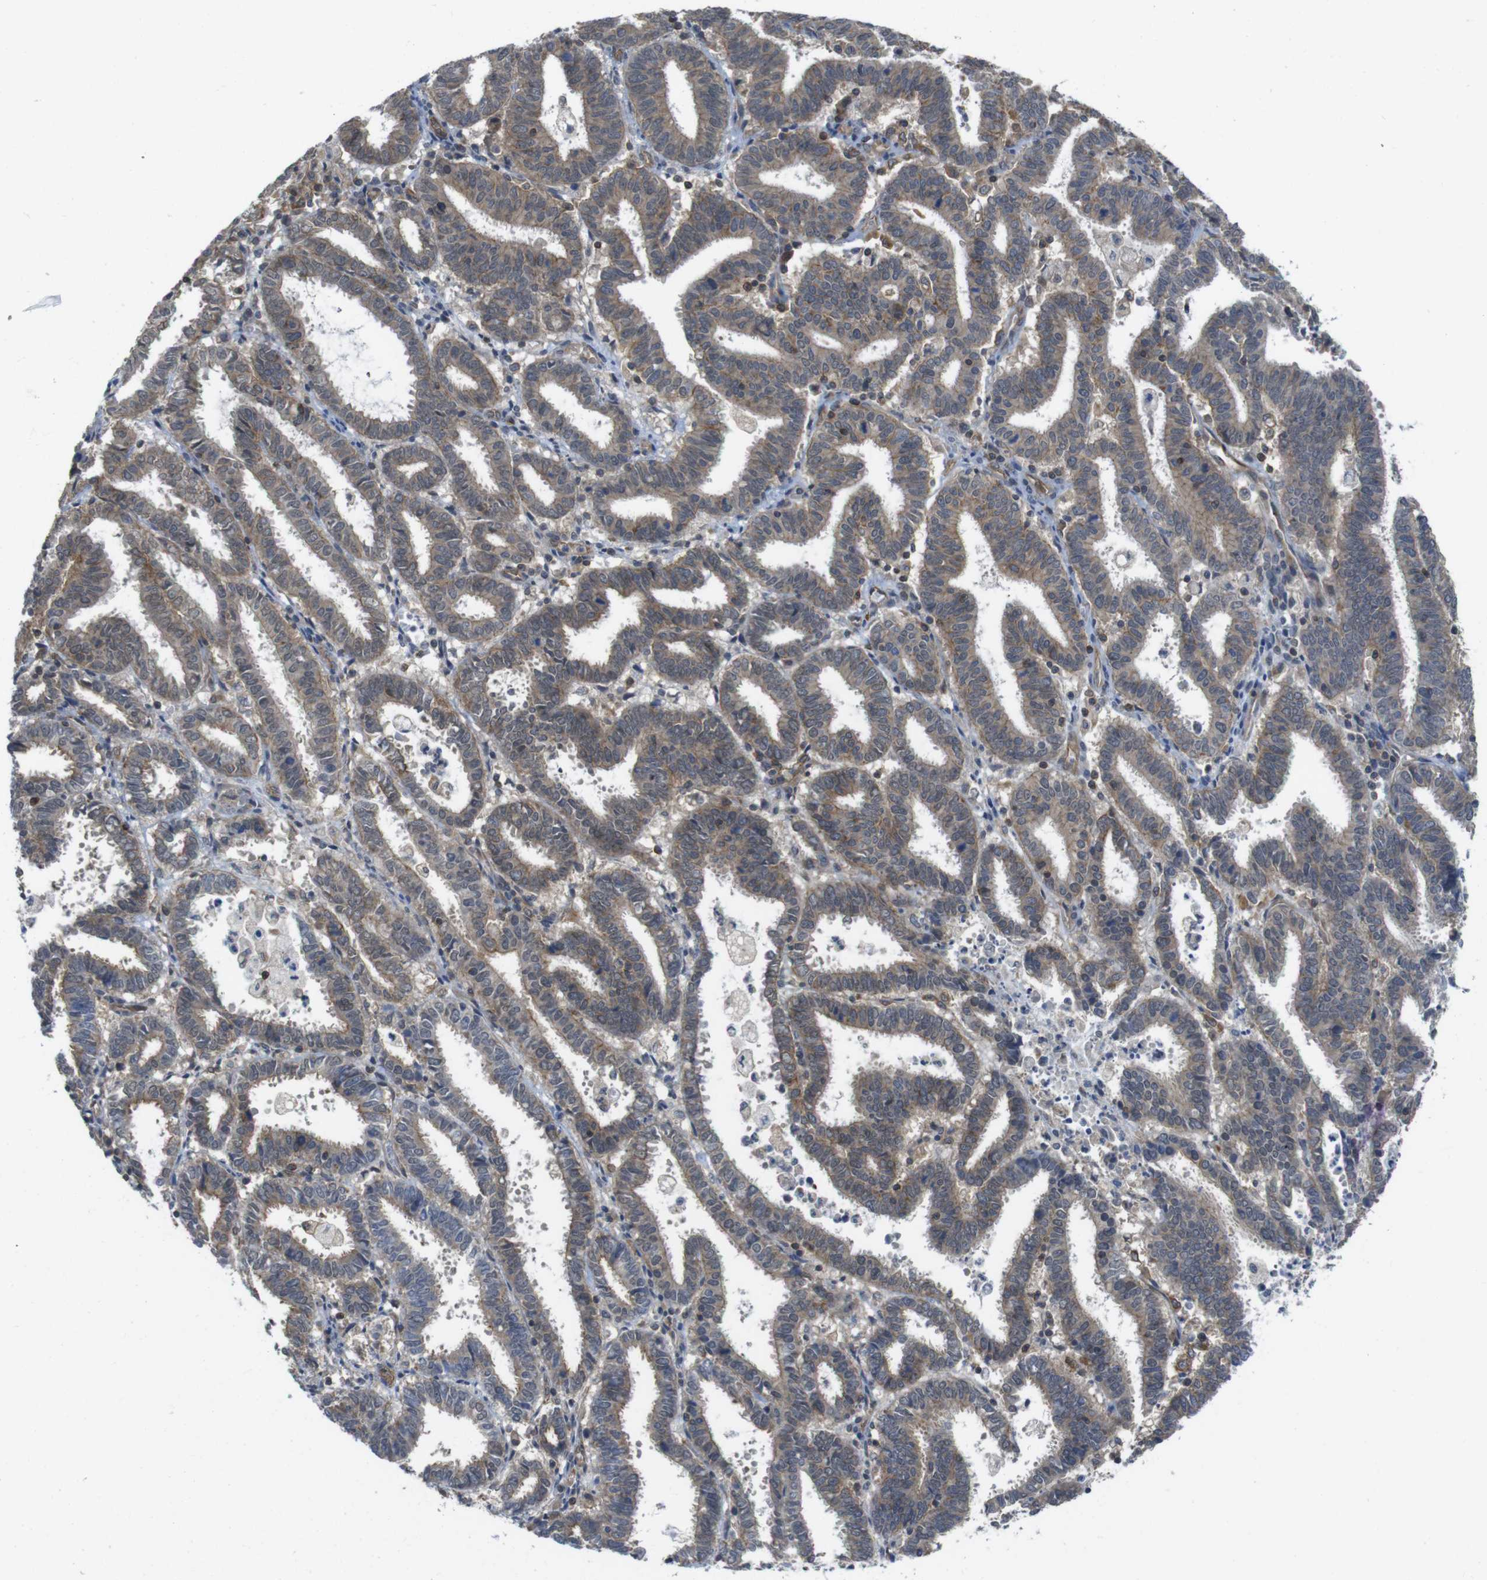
{"staining": {"intensity": "moderate", "quantity": ">75%", "location": "cytoplasmic/membranous"}, "tissue": "endometrial cancer", "cell_type": "Tumor cells", "image_type": "cancer", "snomed": [{"axis": "morphology", "description": "Adenocarcinoma, NOS"}, {"axis": "topography", "description": "Uterus"}], "caption": "DAB (3,3'-diaminobenzidine) immunohistochemical staining of human adenocarcinoma (endometrial) shows moderate cytoplasmic/membranous protein staining in approximately >75% of tumor cells. (brown staining indicates protein expression, while blue staining denotes nuclei).", "gene": "ZDHHC5", "patient": {"sex": "female", "age": 83}}